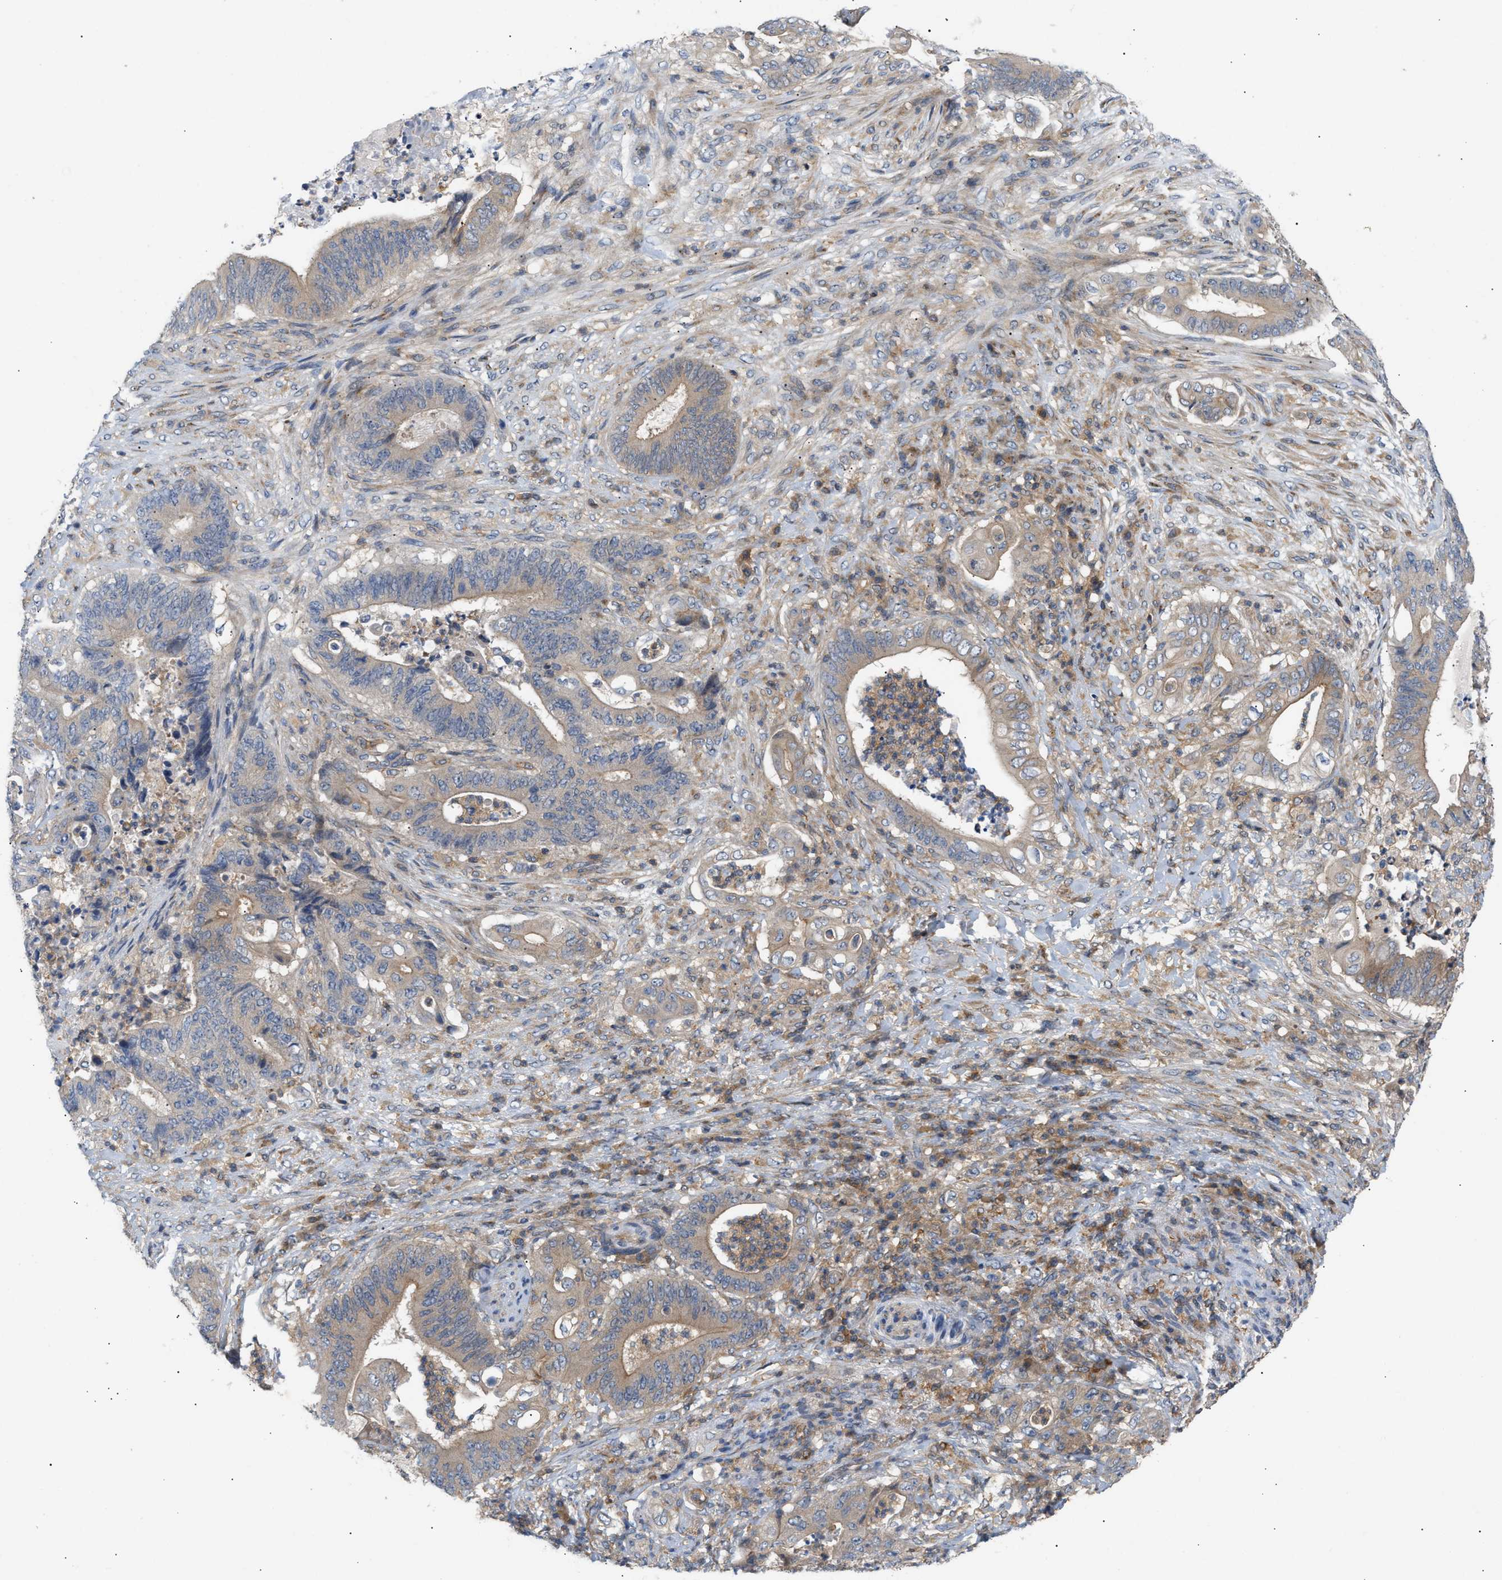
{"staining": {"intensity": "weak", "quantity": "25%-75%", "location": "cytoplasmic/membranous"}, "tissue": "stomach cancer", "cell_type": "Tumor cells", "image_type": "cancer", "snomed": [{"axis": "morphology", "description": "Adenocarcinoma, NOS"}, {"axis": "topography", "description": "Stomach"}], "caption": "Adenocarcinoma (stomach) tissue displays weak cytoplasmic/membranous staining in approximately 25%-75% of tumor cells, visualized by immunohistochemistry.", "gene": "DBNL", "patient": {"sex": "female", "age": 73}}